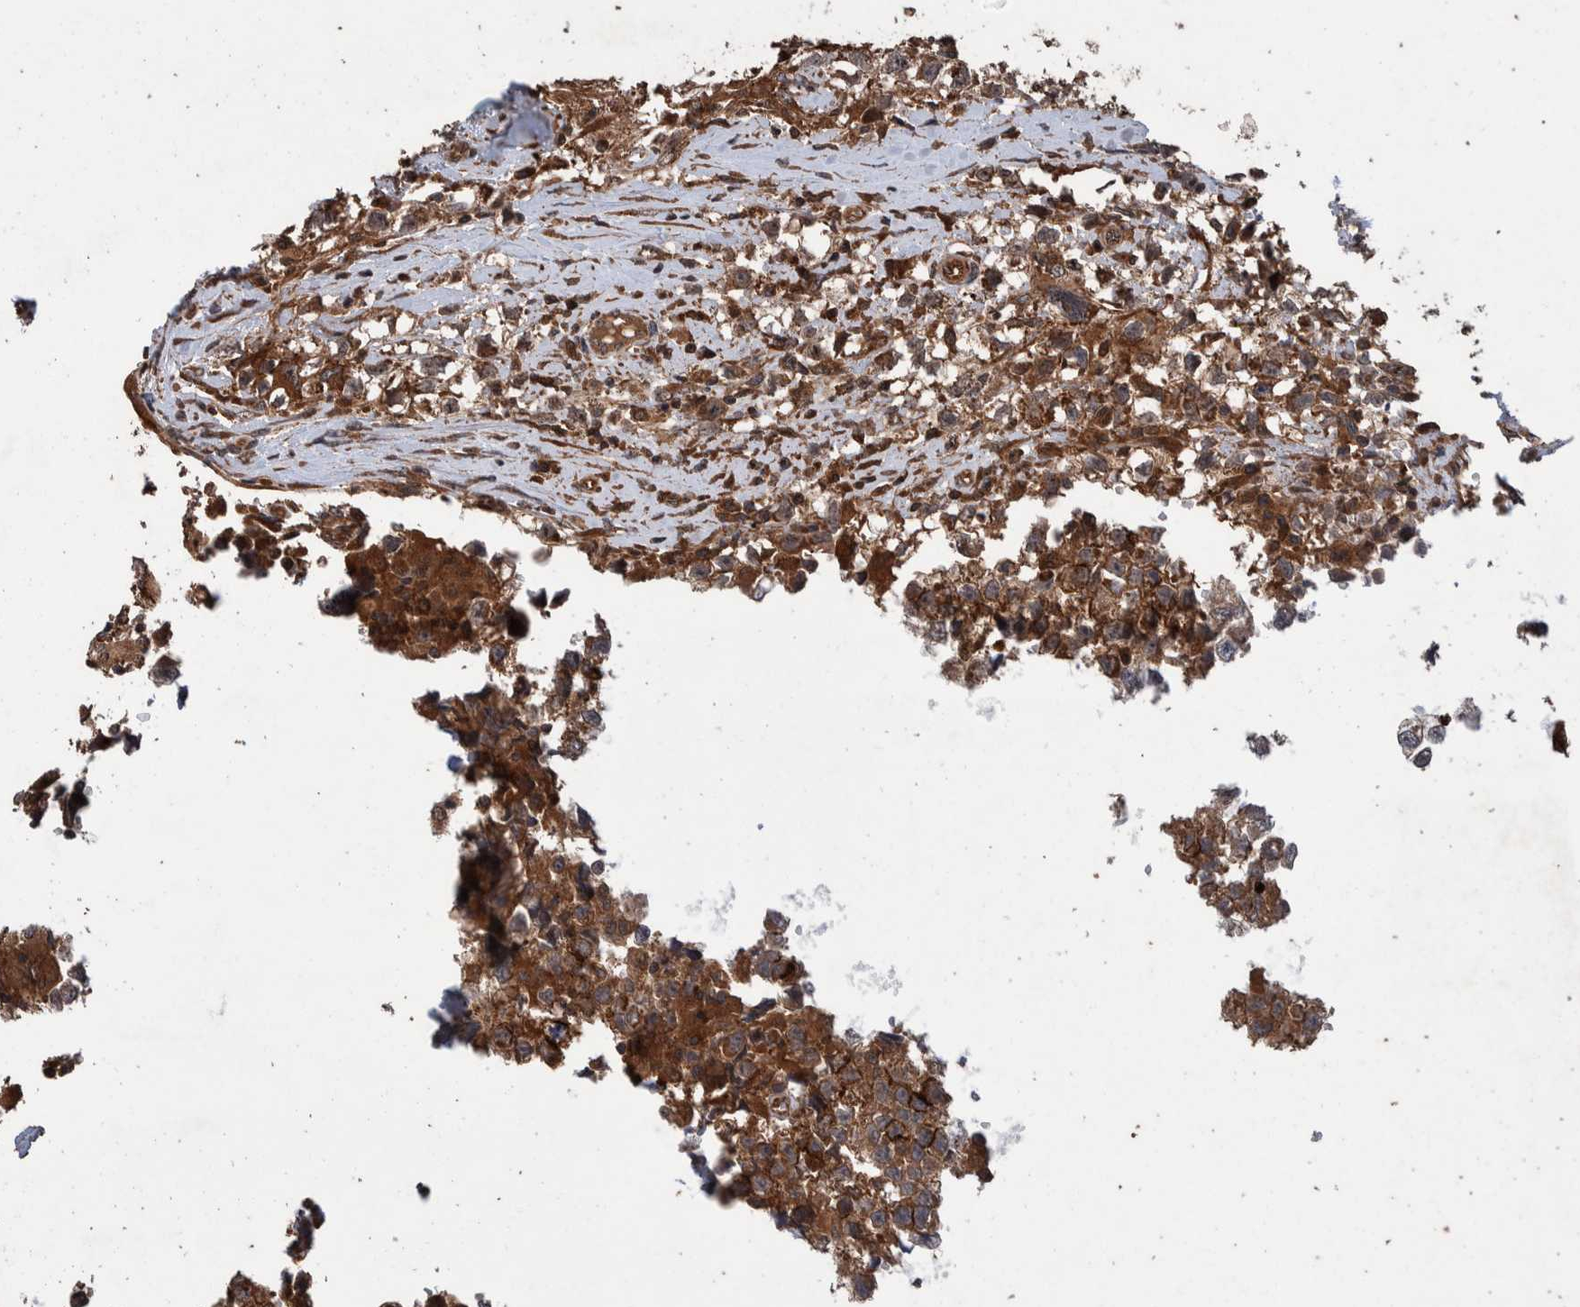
{"staining": {"intensity": "strong", "quantity": ">75%", "location": "cytoplasmic/membranous"}, "tissue": "testis cancer", "cell_type": "Tumor cells", "image_type": "cancer", "snomed": [{"axis": "morphology", "description": "Seminoma, NOS"}, {"axis": "morphology", "description": "Carcinoma, Embryonal, NOS"}, {"axis": "topography", "description": "Testis"}], "caption": "Immunohistochemical staining of testis cancer (seminoma) exhibits high levels of strong cytoplasmic/membranous expression in about >75% of tumor cells.", "gene": "TRIM16", "patient": {"sex": "male", "age": 51}}